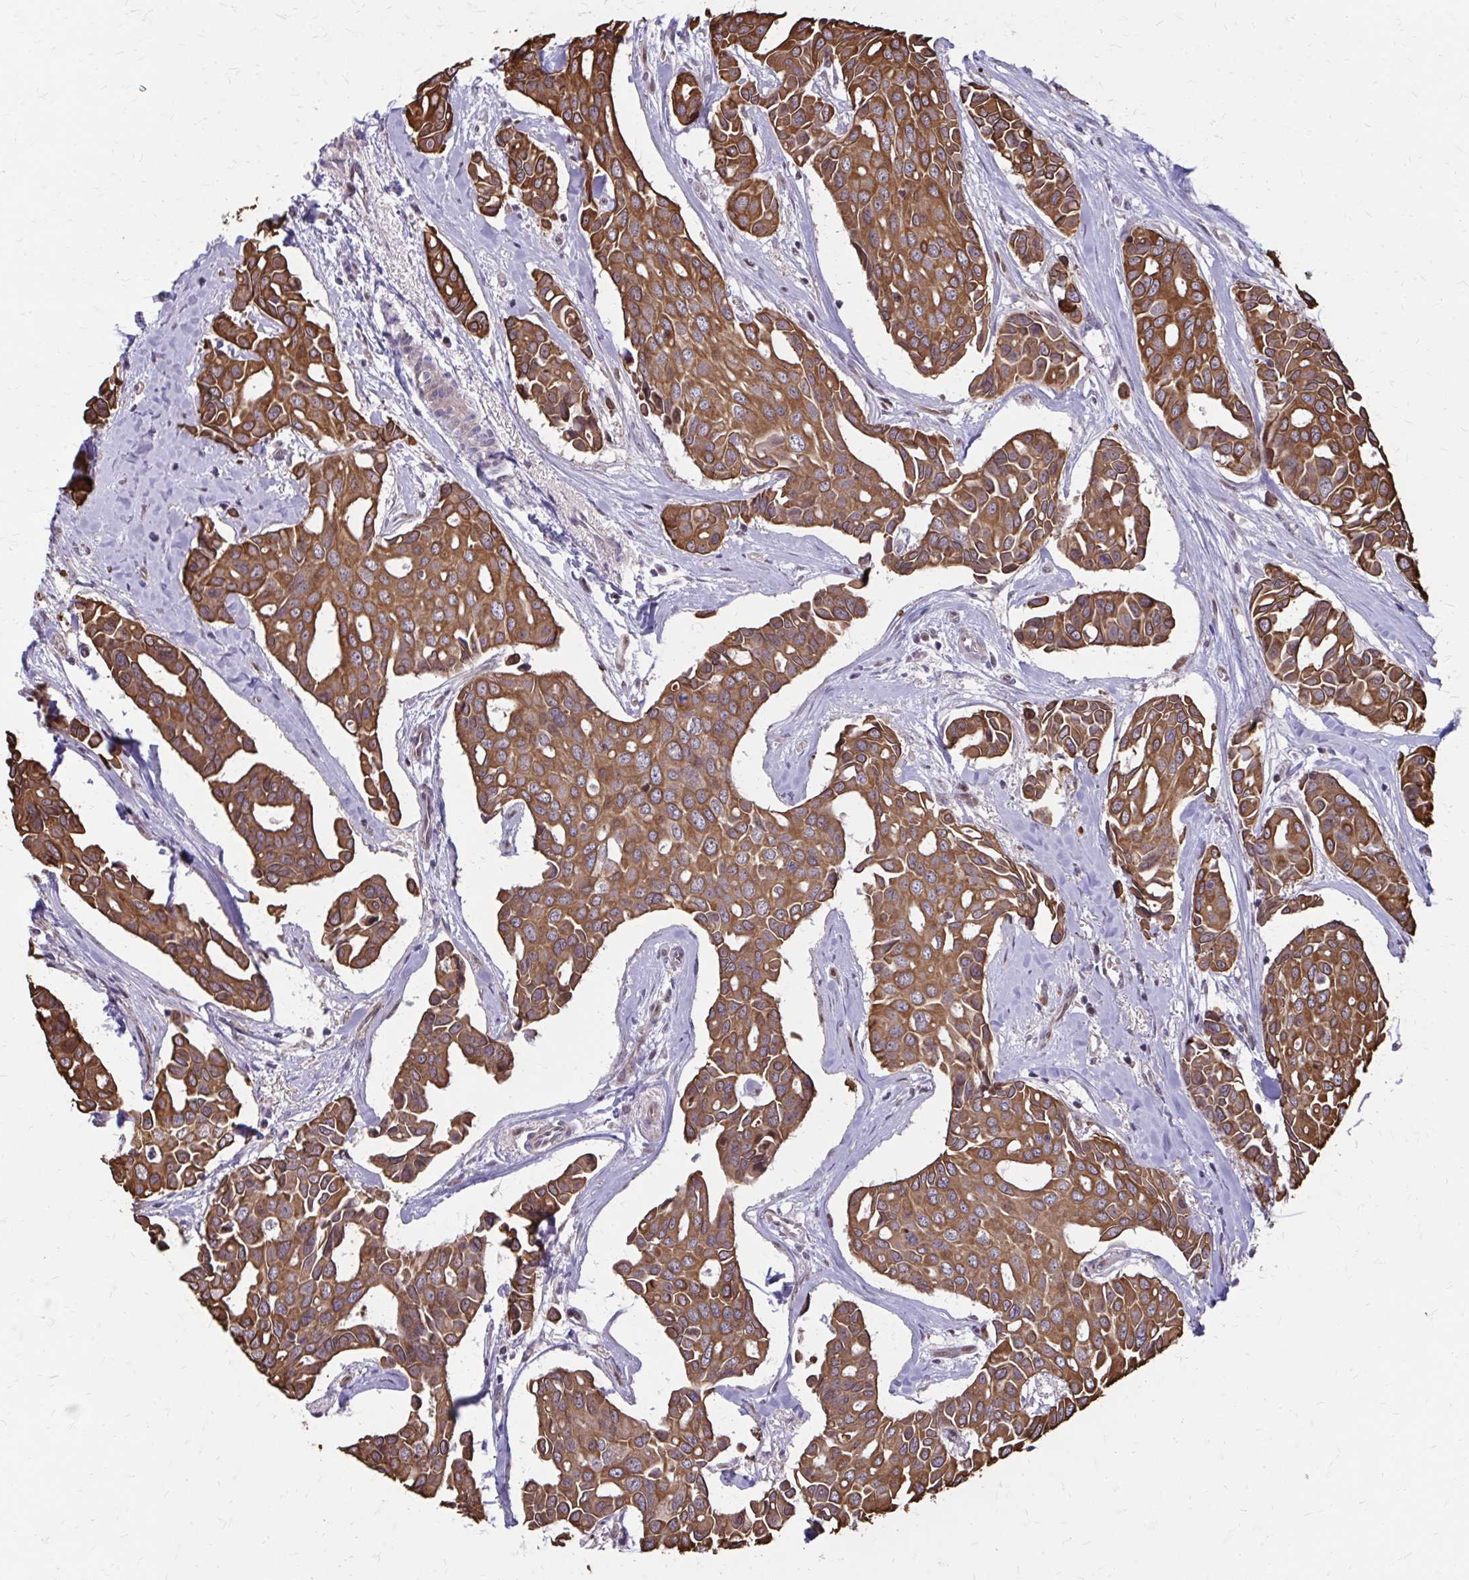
{"staining": {"intensity": "strong", "quantity": ">75%", "location": "cytoplasmic/membranous"}, "tissue": "breast cancer", "cell_type": "Tumor cells", "image_type": "cancer", "snomed": [{"axis": "morphology", "description": "Duct carcinoma"}, {"axis": "topography", "description": "Breast"}], "caption": "Immunohistochemical staining of human breast cancer (infiltrating ductal carcinoma) demonstrates high levels of strong cytoplasmic/membranous protein expression in approximately >75% of tumor cells.", "gene": "ANKRD30B", "patient": {"sex": "female", "age": 54}}